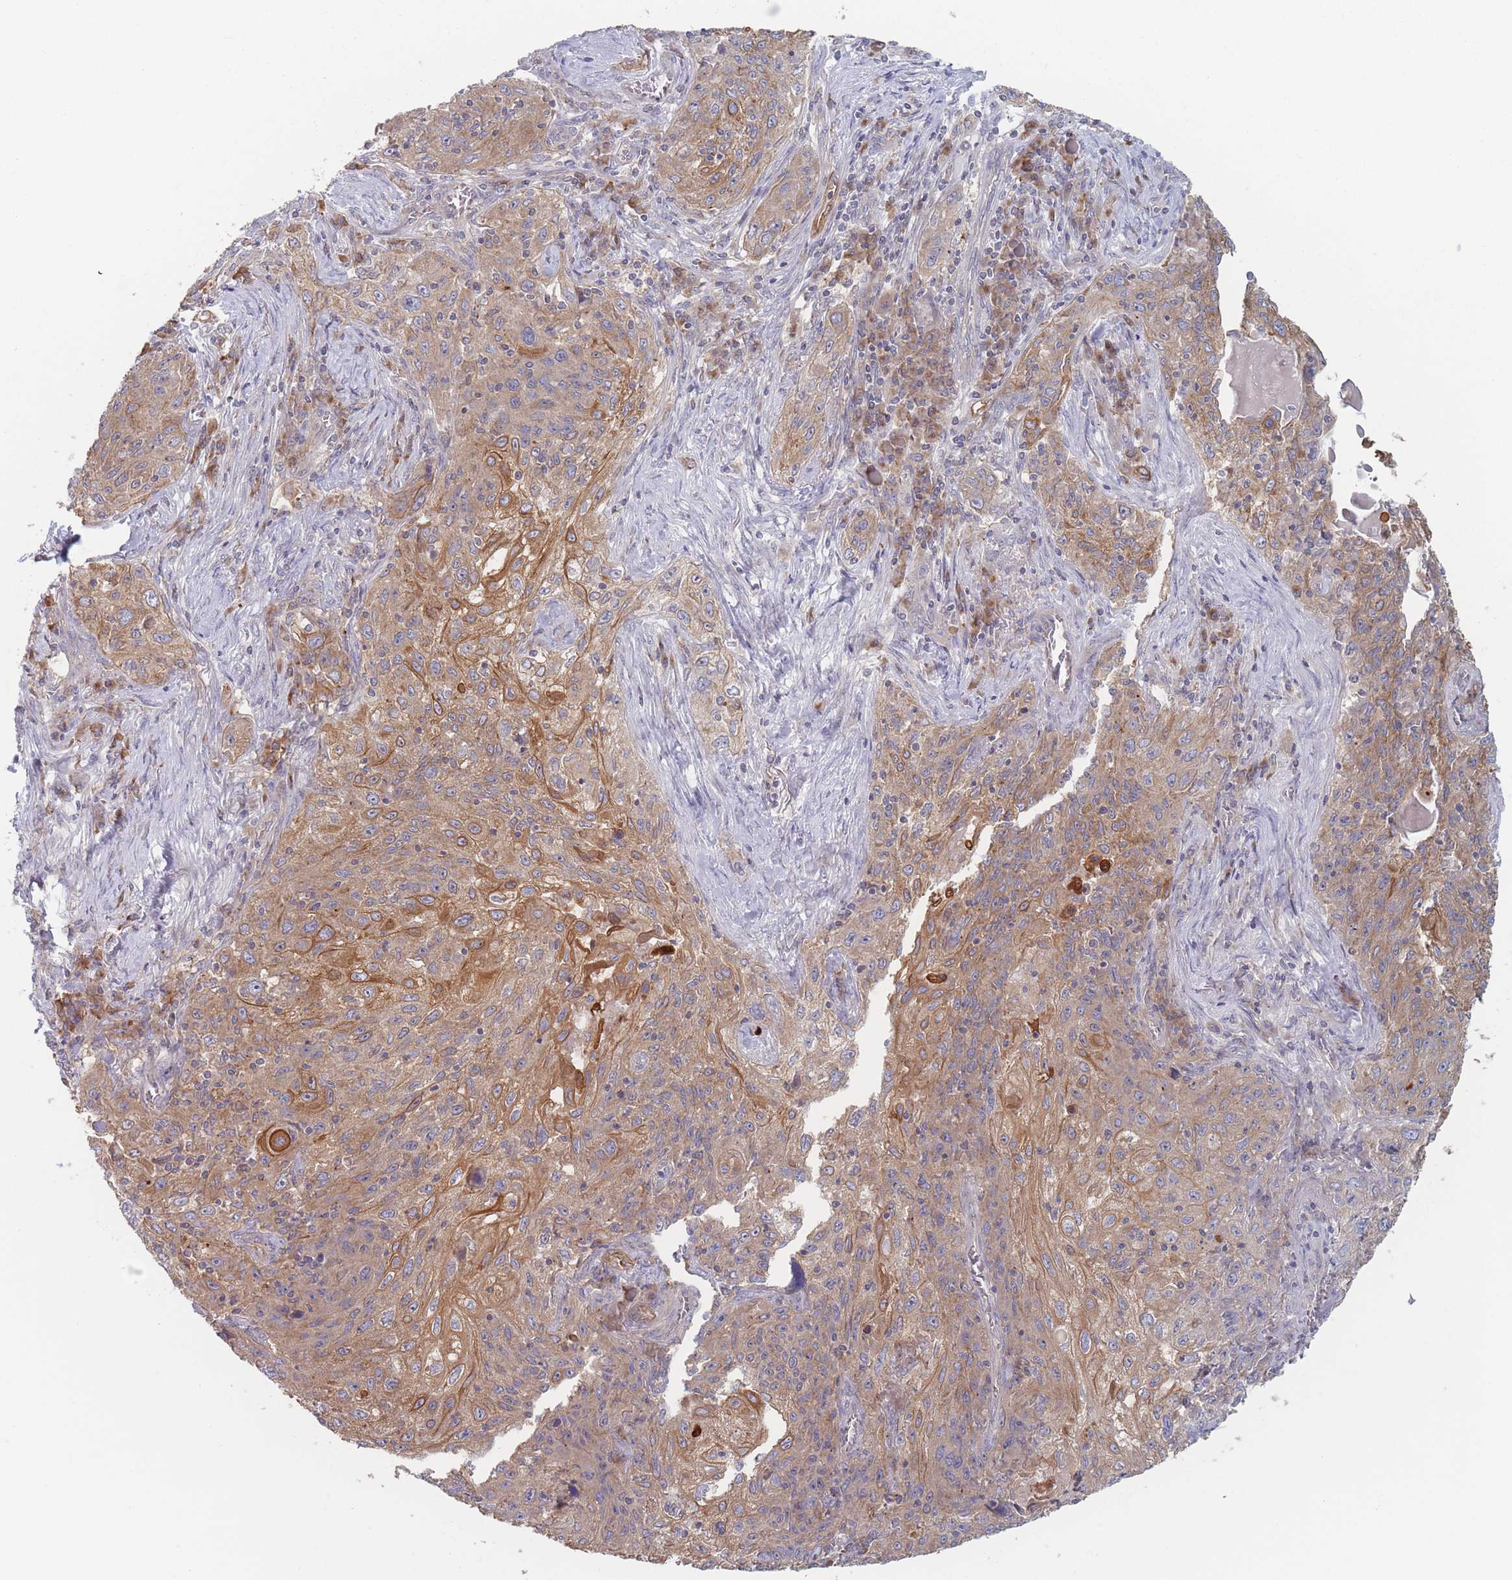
{"staining": {"intensity": "moderate", "quantity": "25%-75%", "location": "cytoplasmic/membranous"}, "tissue": "lung cancer", "cell_type": "Tumor cells", "image_type": "cancer", "snomed": [{"axis": "morphology", "description": "Squamous cell carcinoma, NOS"}, {"axis": "topography", "description": "Lung"}], "caption": "Tumor cells reveal moderate cytoplasmic/membranous staining in approximately 25%-75% of cells in lung squamous cell carcinoma. Nuclei are stained in blue.", "gene": "EFCC1", "patient": {"sex": "female", "age": 69}}